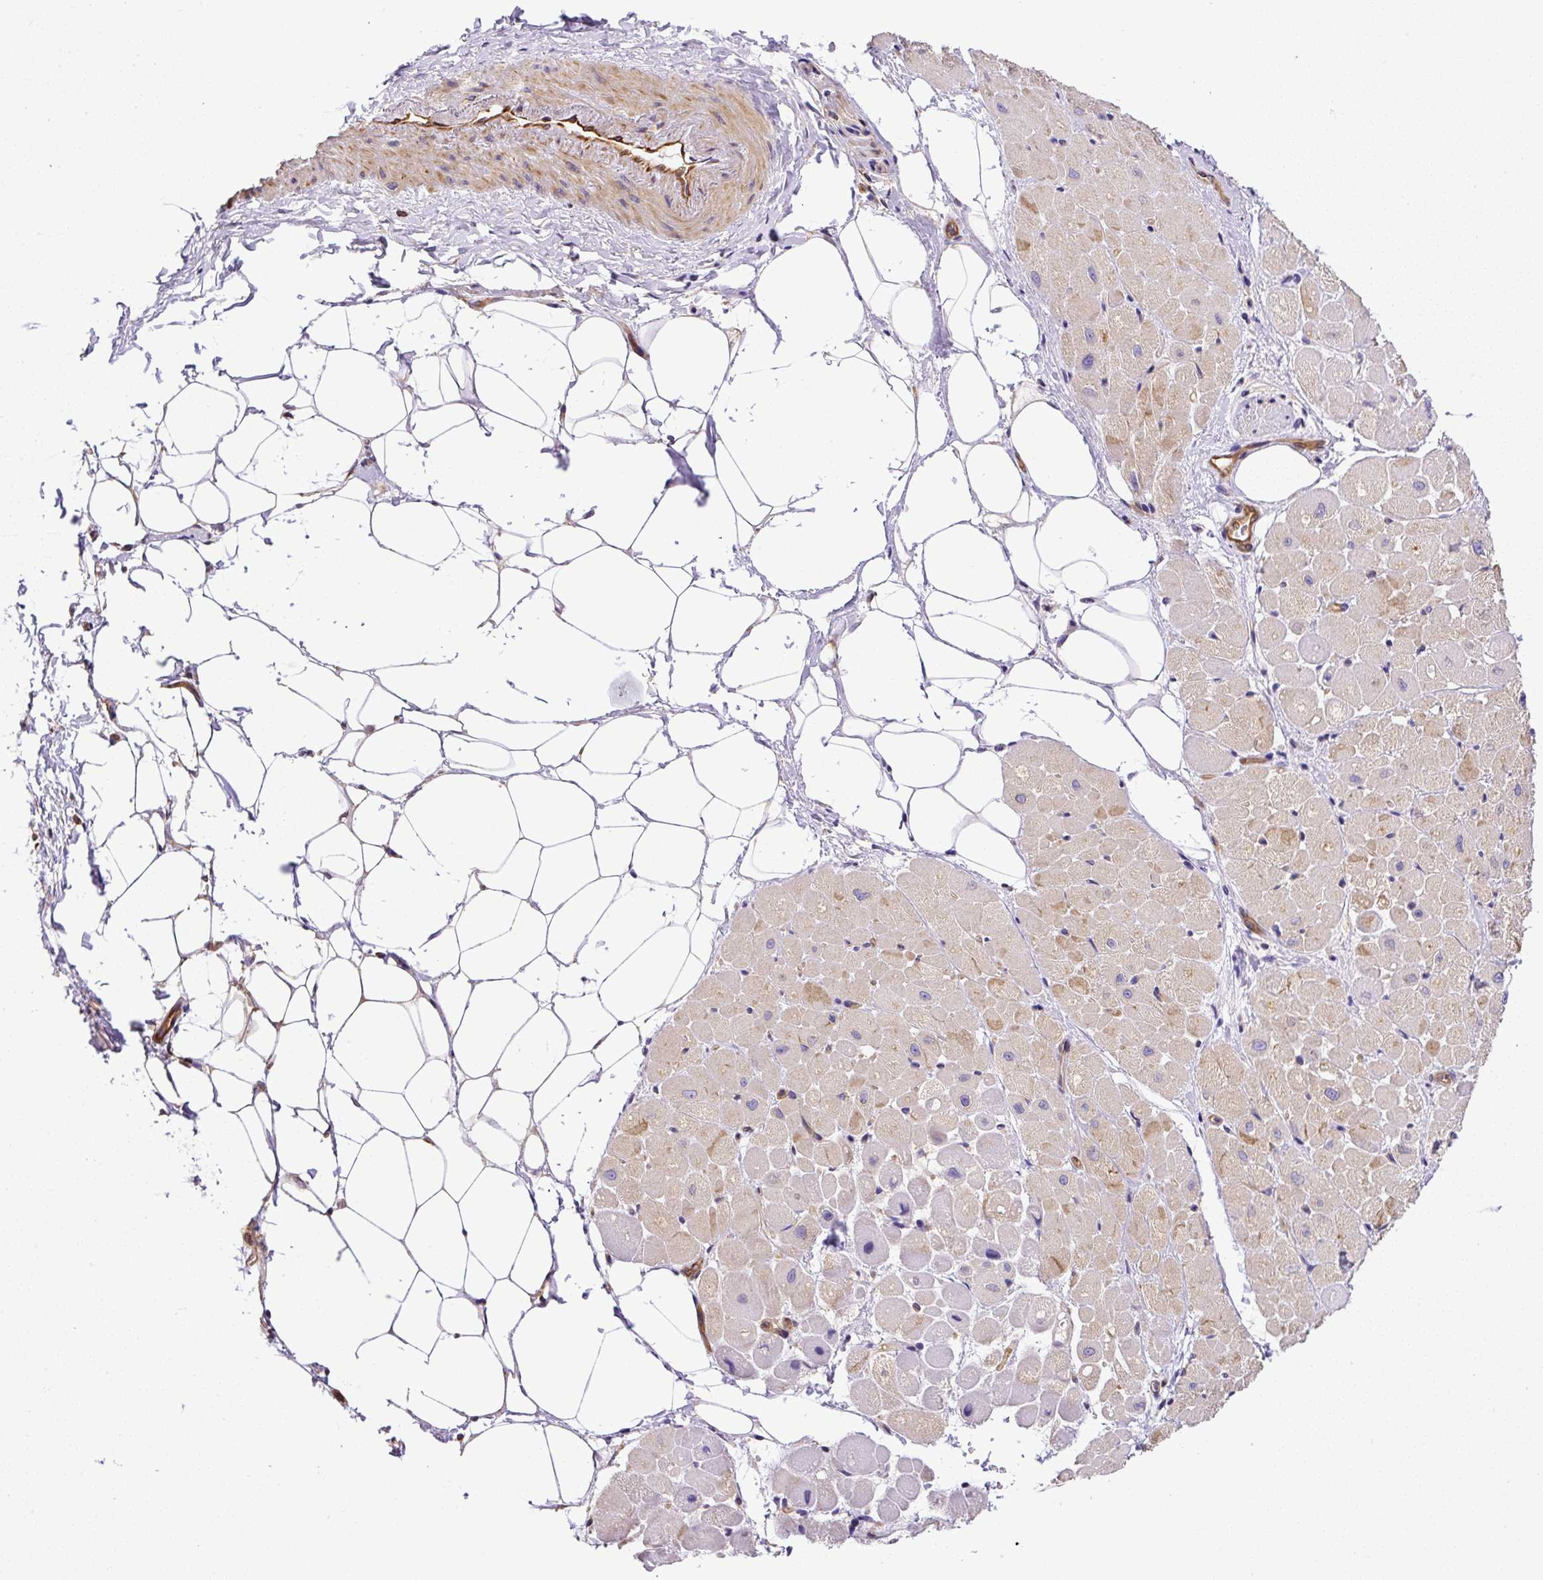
{"staining": {"intensity": "moderate", "quantity": "25%-75%", "location": "cytoplasmic/membranous"}, "tissue": "heart muscle", "cell_type": "Cardiomyocytes", "image_type": "normal", "snomed": [{"axis": "morphology", "description": "Normal tissue, NOS"}, {"axis": "topography", "description": "Heart"}], "caption": "DAB immunohistochemical staining of normal human heart muscle displays moderate cytoplasmic/membranous protein staining in about 25%-75% of cardiomyocytes.", "gene": "DCTN1", "patient": {"sex": "male", "age": 62}}